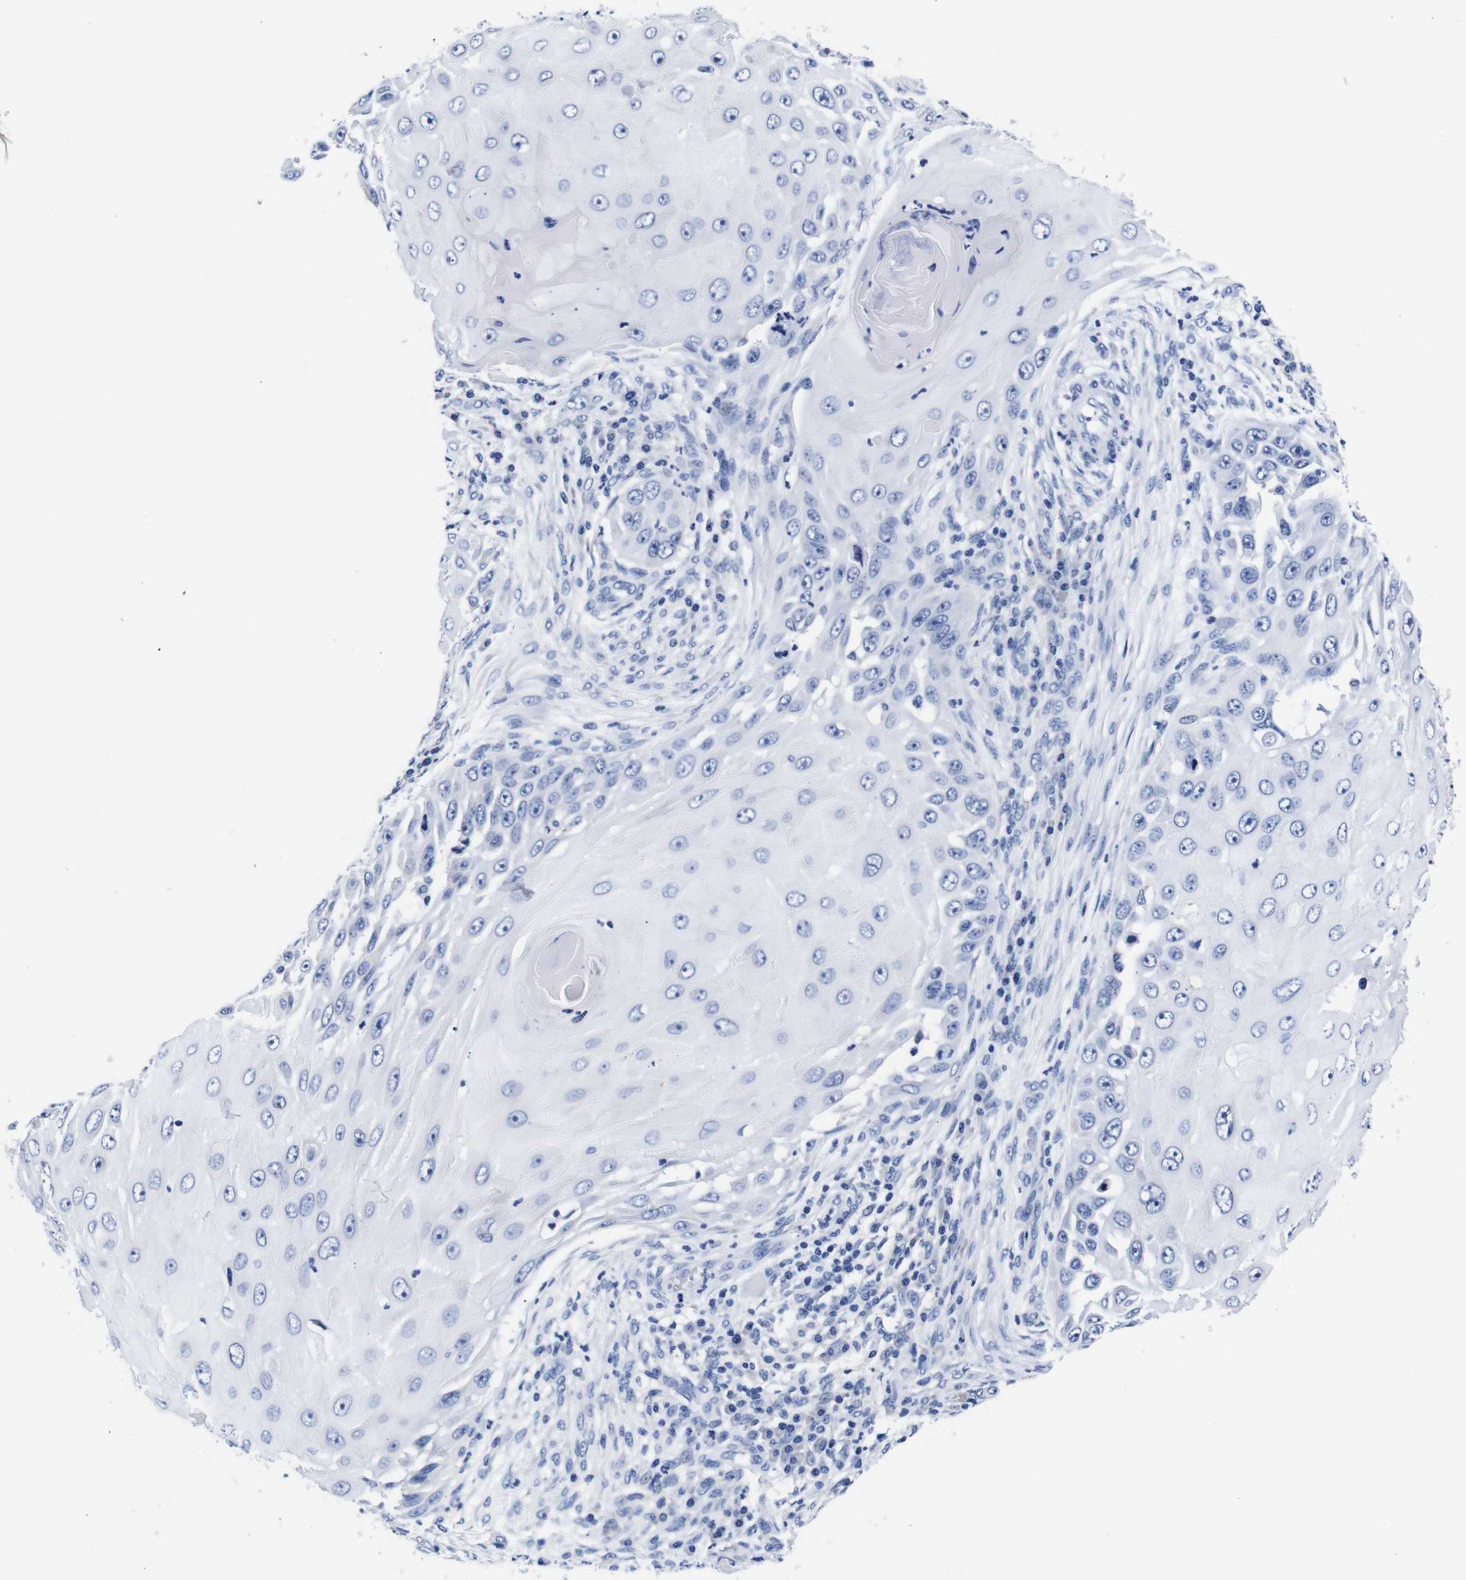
{"staining": {"intensity": "negative", "quantity": "none", "location": "none"}, "tissue": "skin cancer", "cell_type": "Tumor cells", "image_type": "cancer", "snomed": [{"axis": "morphology", "description": "Squamous cell carcinoma, NOS"}, {"axis": "topography", "description": "Skin"}], "caption": "Tumor cells show no significant staining in skin cancer (squamous cell carcinoma). Nuclei are stained in blue.", "gene": "CLEC4G", "patient": {"sex": "female", "age": 44}}